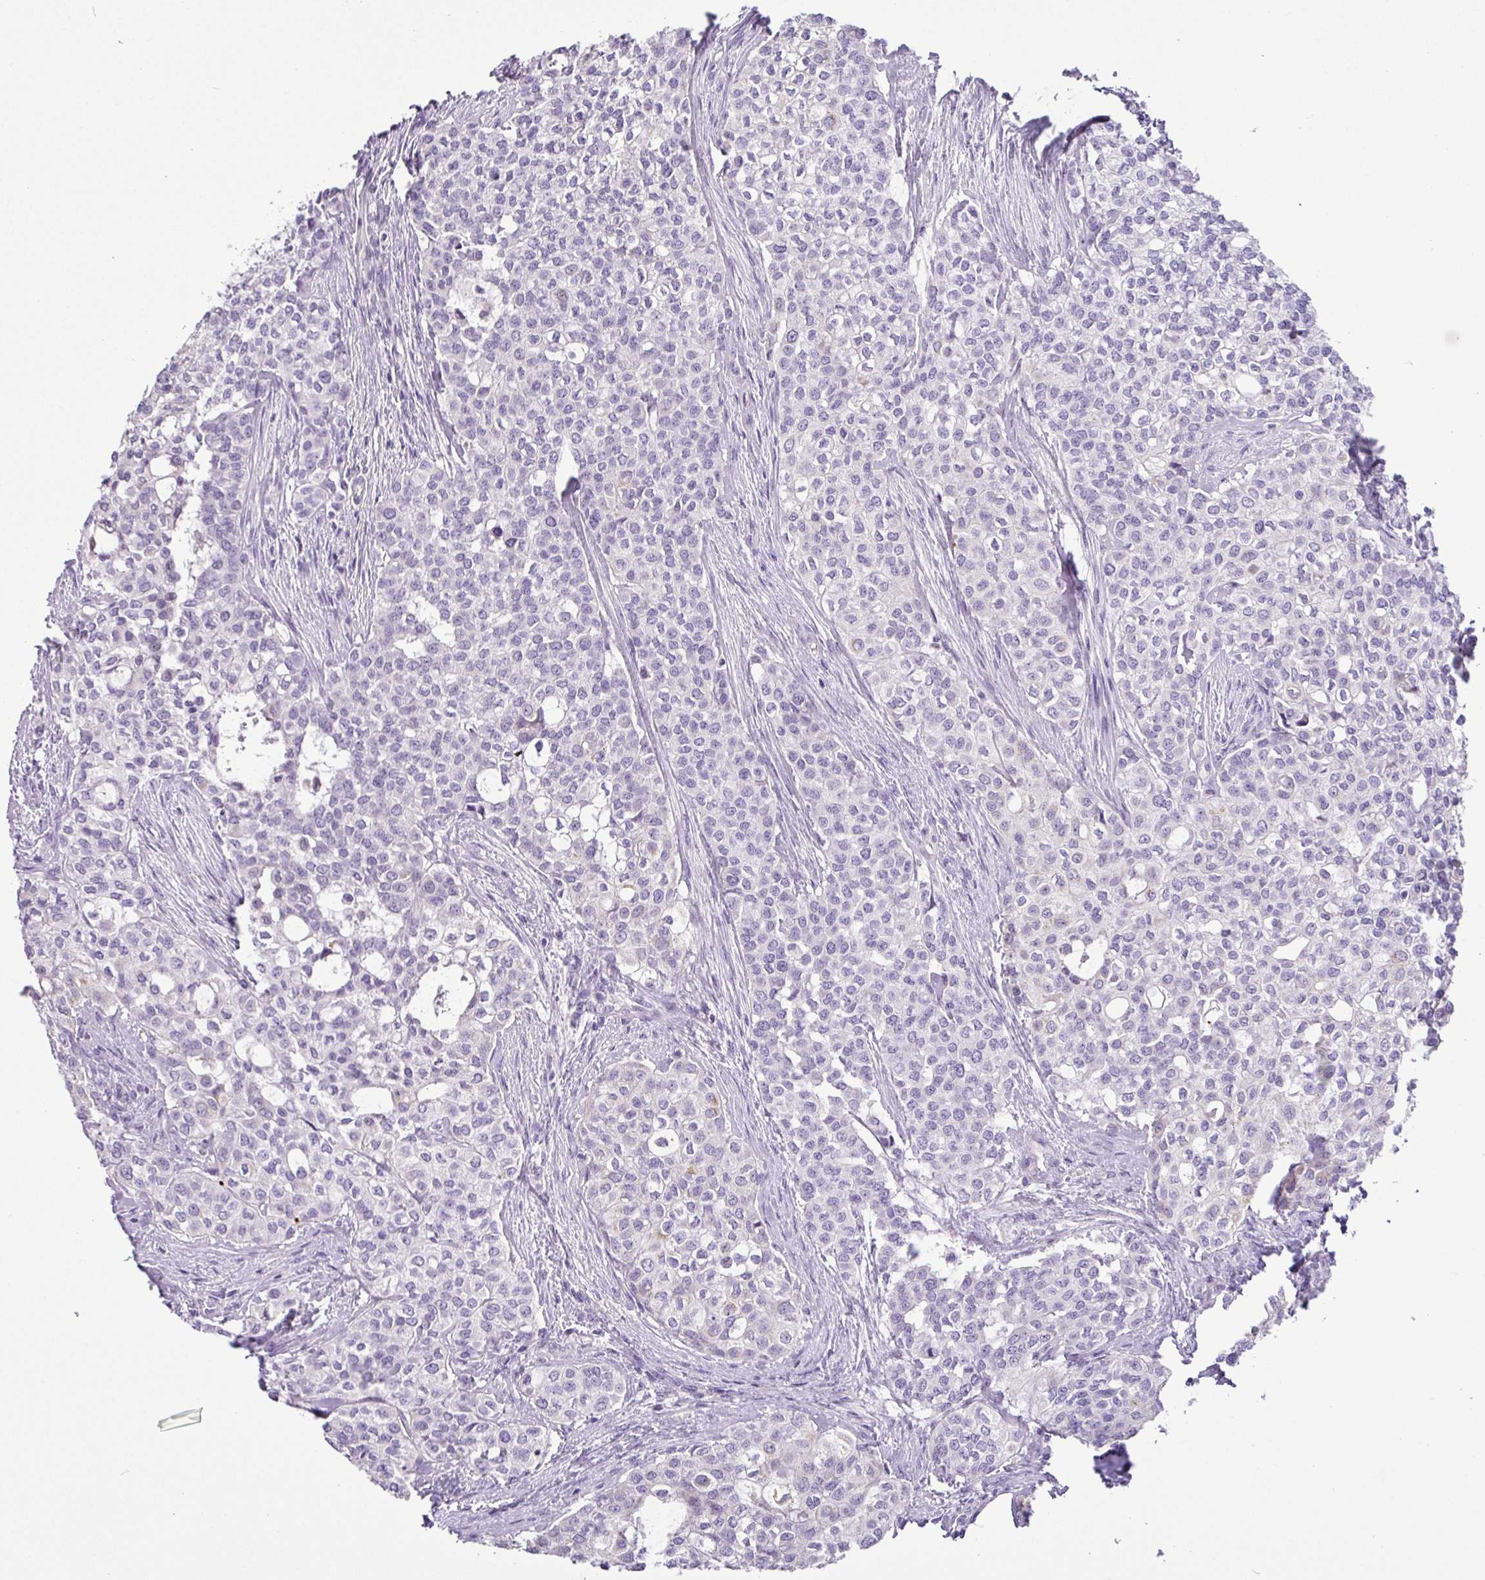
{"staining": {"intensity": "negative", "quantity": "none", "location": "none"}, "tissue": "head and neck cancer", "cell_type": "Tumor cells", "image_type": "cancer", "snomed": [{"axis": "morphology", "description": "Adenocarcinoma, NOS"}, {"axis": "topography", "description": "Head-Neck"}], "caption": "High power microscopy image of an immunohistochemistry (IHC) histopathology image of head and neck cancer (adenocarcinoma), revealing no significant positivity in tumor cells.", "gene": "HMCN2", "patient": {"sex": "male", "age": 81}}